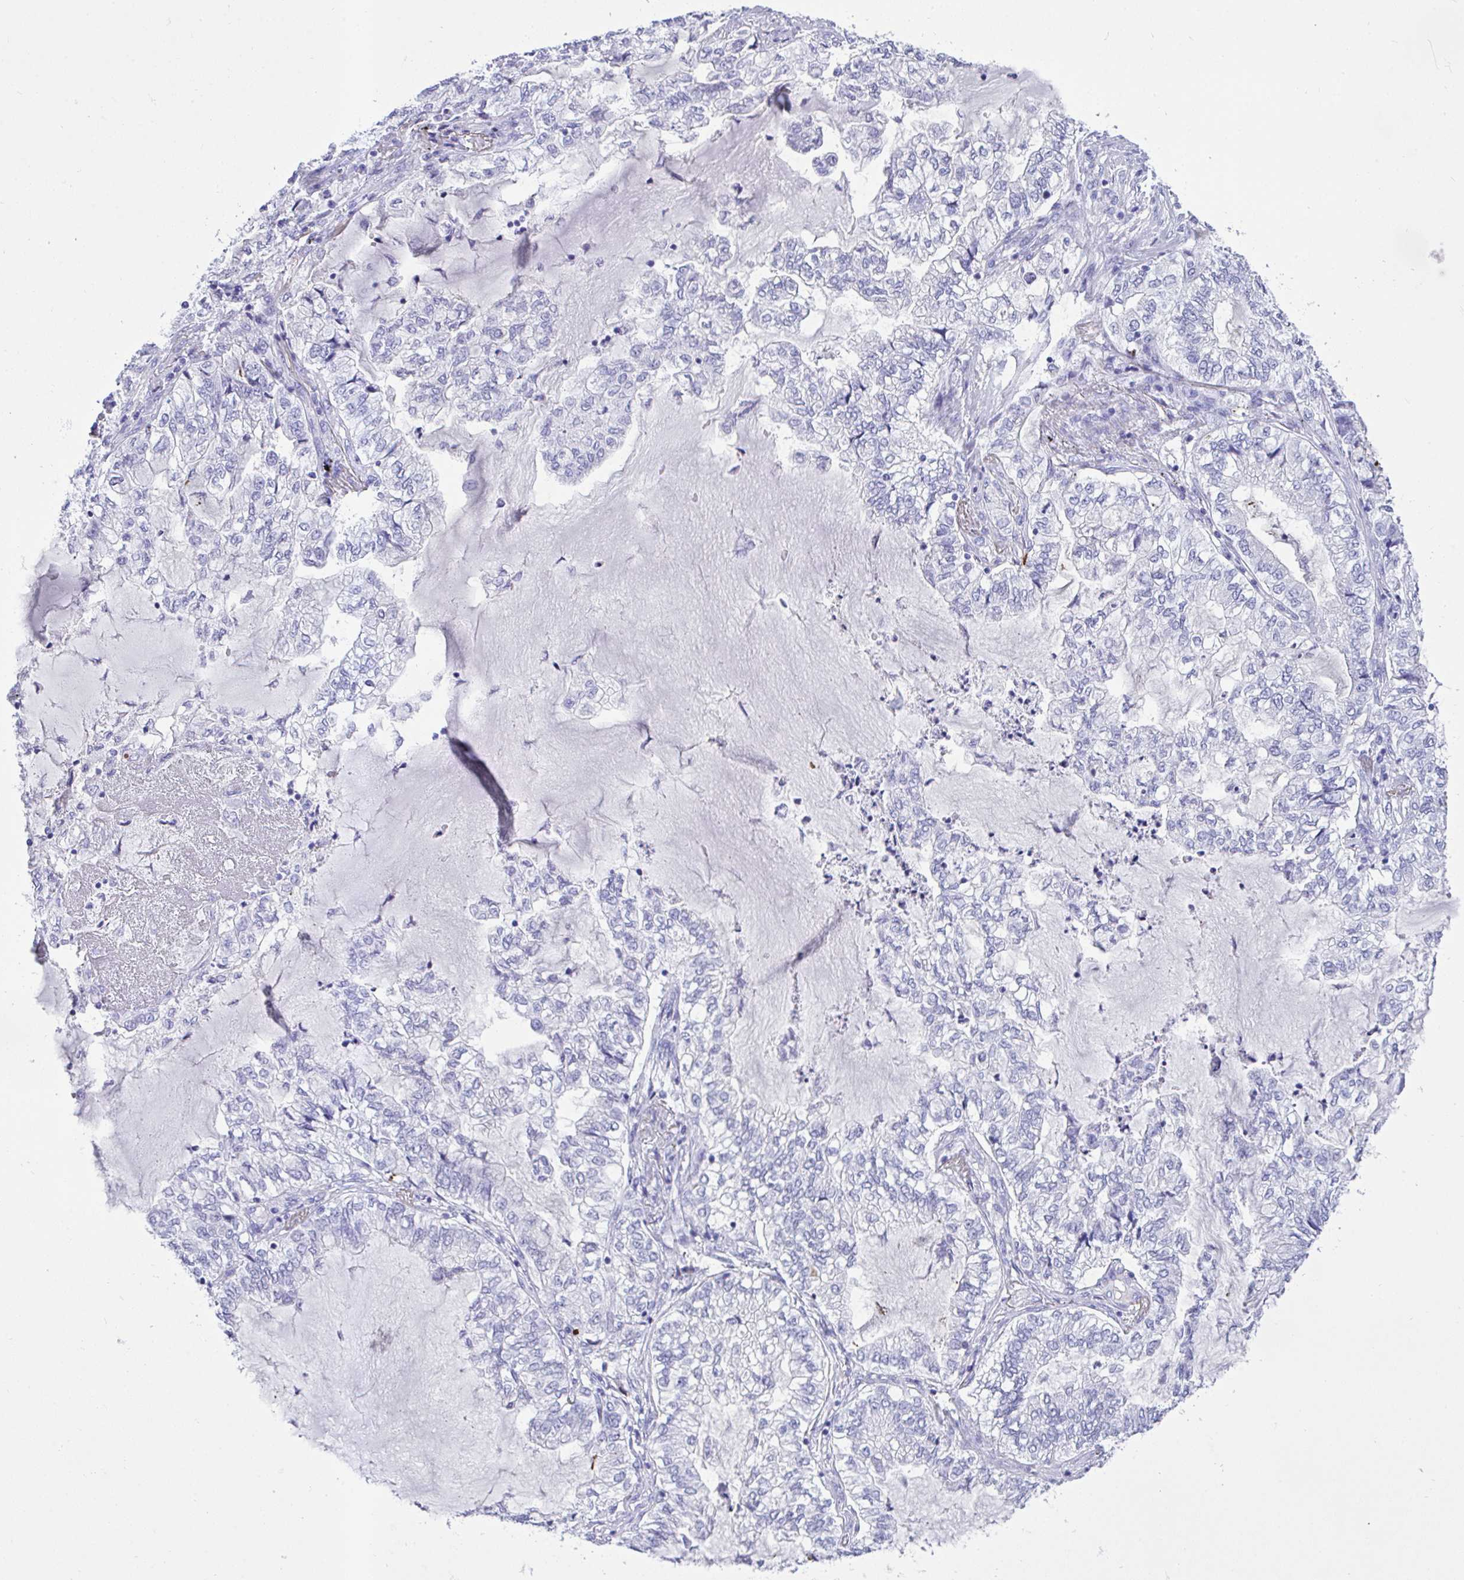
{"staining": {"intensity": "negative", "quantity": "none", "location": "none"}, "tissue": "lung cancer", "cell_type": "Tumor cells", "image_type": "cancer", "snomed": [{"axis": "morphology", "description": "Adenocarcinoma, NOS"}, {"axis": "topography", "description": "Lymph node"}, {"axis": "topography", "description": "Lung"}], "caption": "This image is of lung adenocarcinoma stained with IHC to label a protein in brown with the nuclei are counter-stained blue. There is no expression in tumor cells. (DAB (3,3'-diaminobenzidine) IHC visualized using brightfield microscopy, high magnification).", "gene": "AKR1D1", "patient": {"sex": "male", "age": 66}}